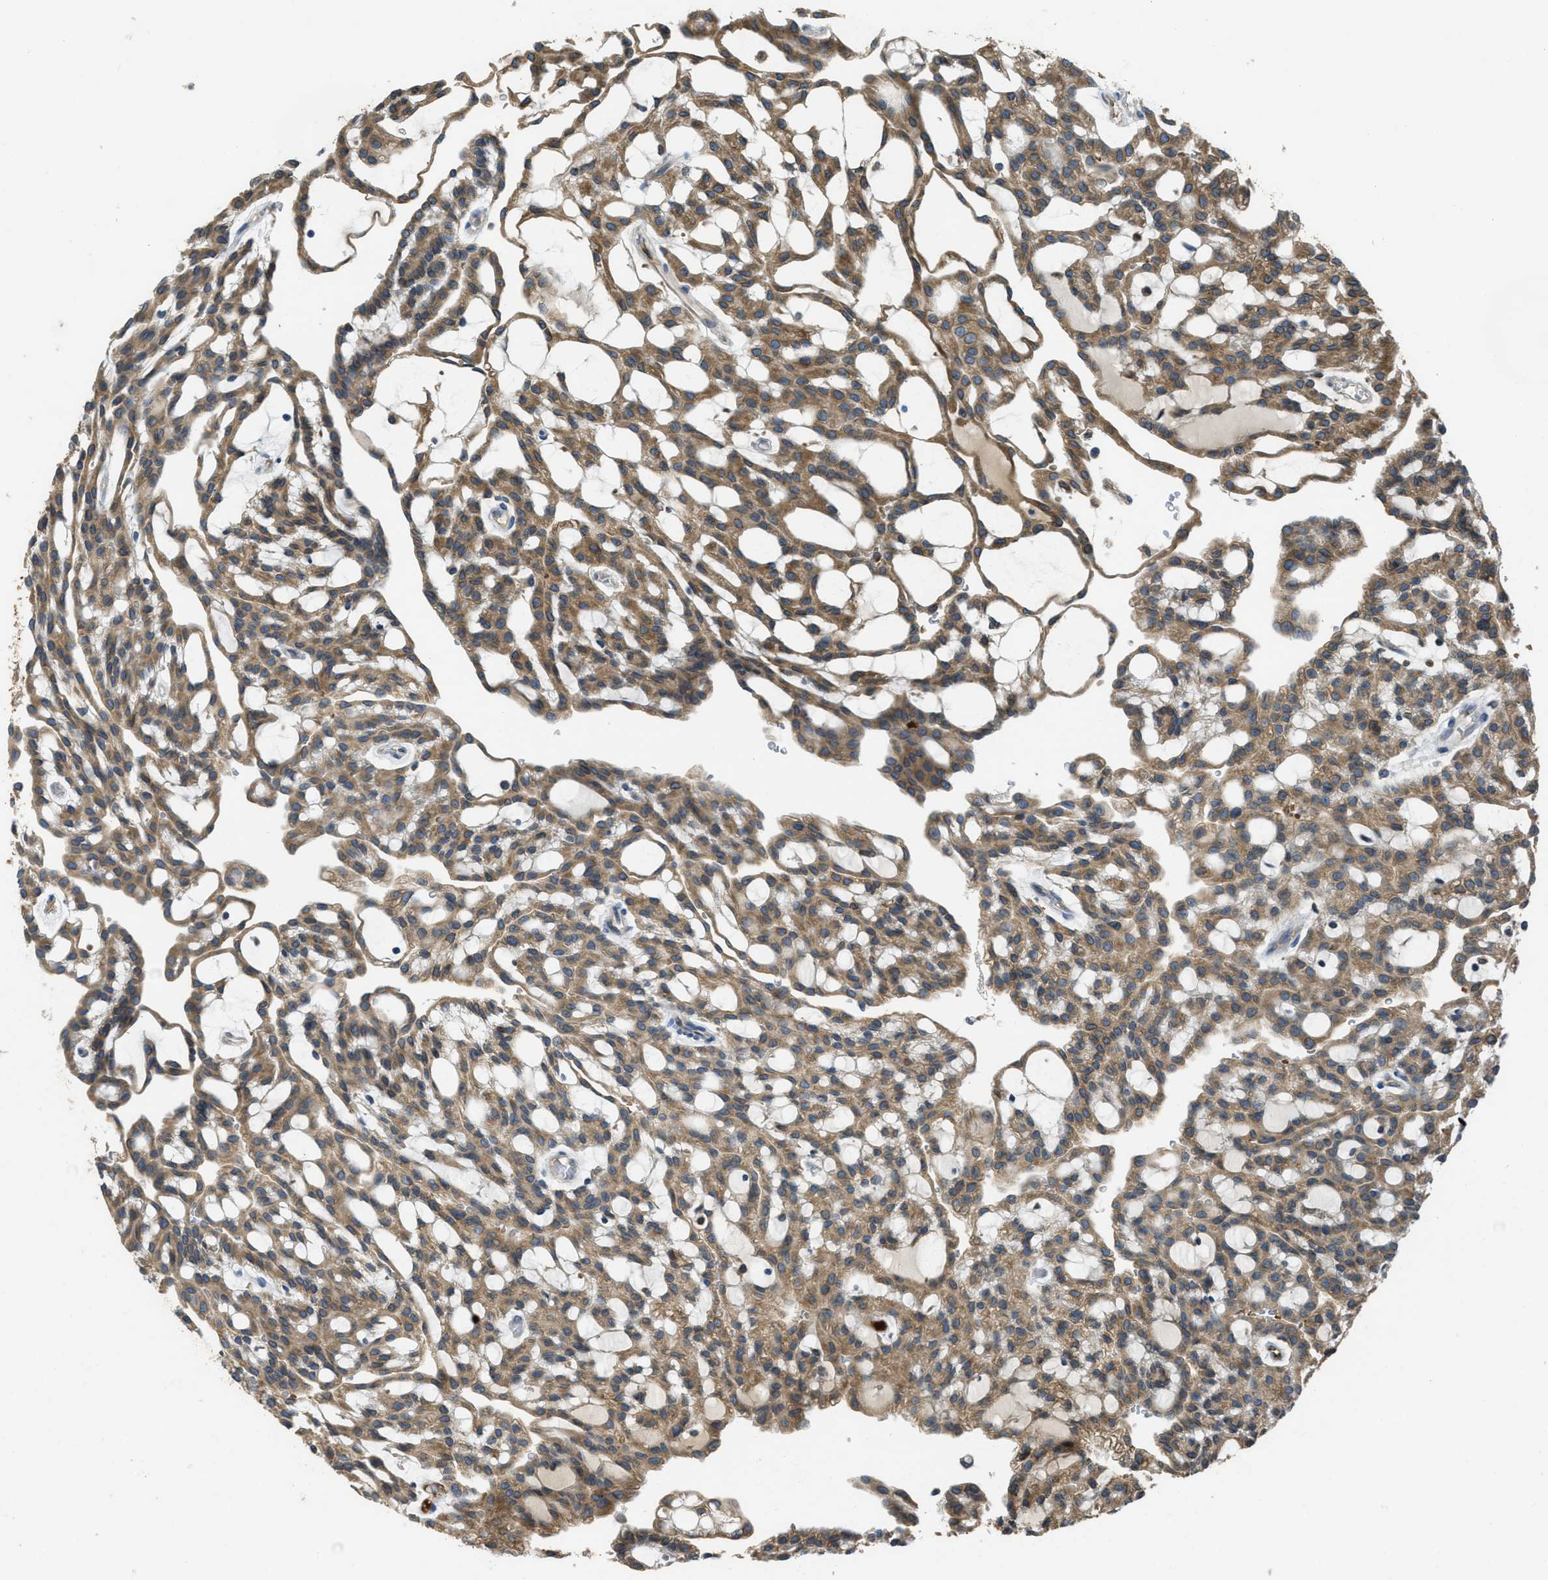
{"staining": {"intensity": "moderate", "quantity": ">75%", "location": "cytoplasmic/membranous"}, "tissue": "renal cancer", "cell_type": "Tumor cells", "image_type": "cancer", "snomed": [{"axis": "morphology", "description": "Adenocarcinoma, NOS"}, {"axis": "topography", "description": "Kidney"}], "caption": "DAB (3,3'-diaminobenzidine) immunohistochemical staining of renal cancer displays moderate cytoplasmic/membranous protein positivity in approximately >75% of tumor cells. Nuclei are stained in blue.", "gene": "MPDU1", "patient": {"sex": "male", "age": 63}}